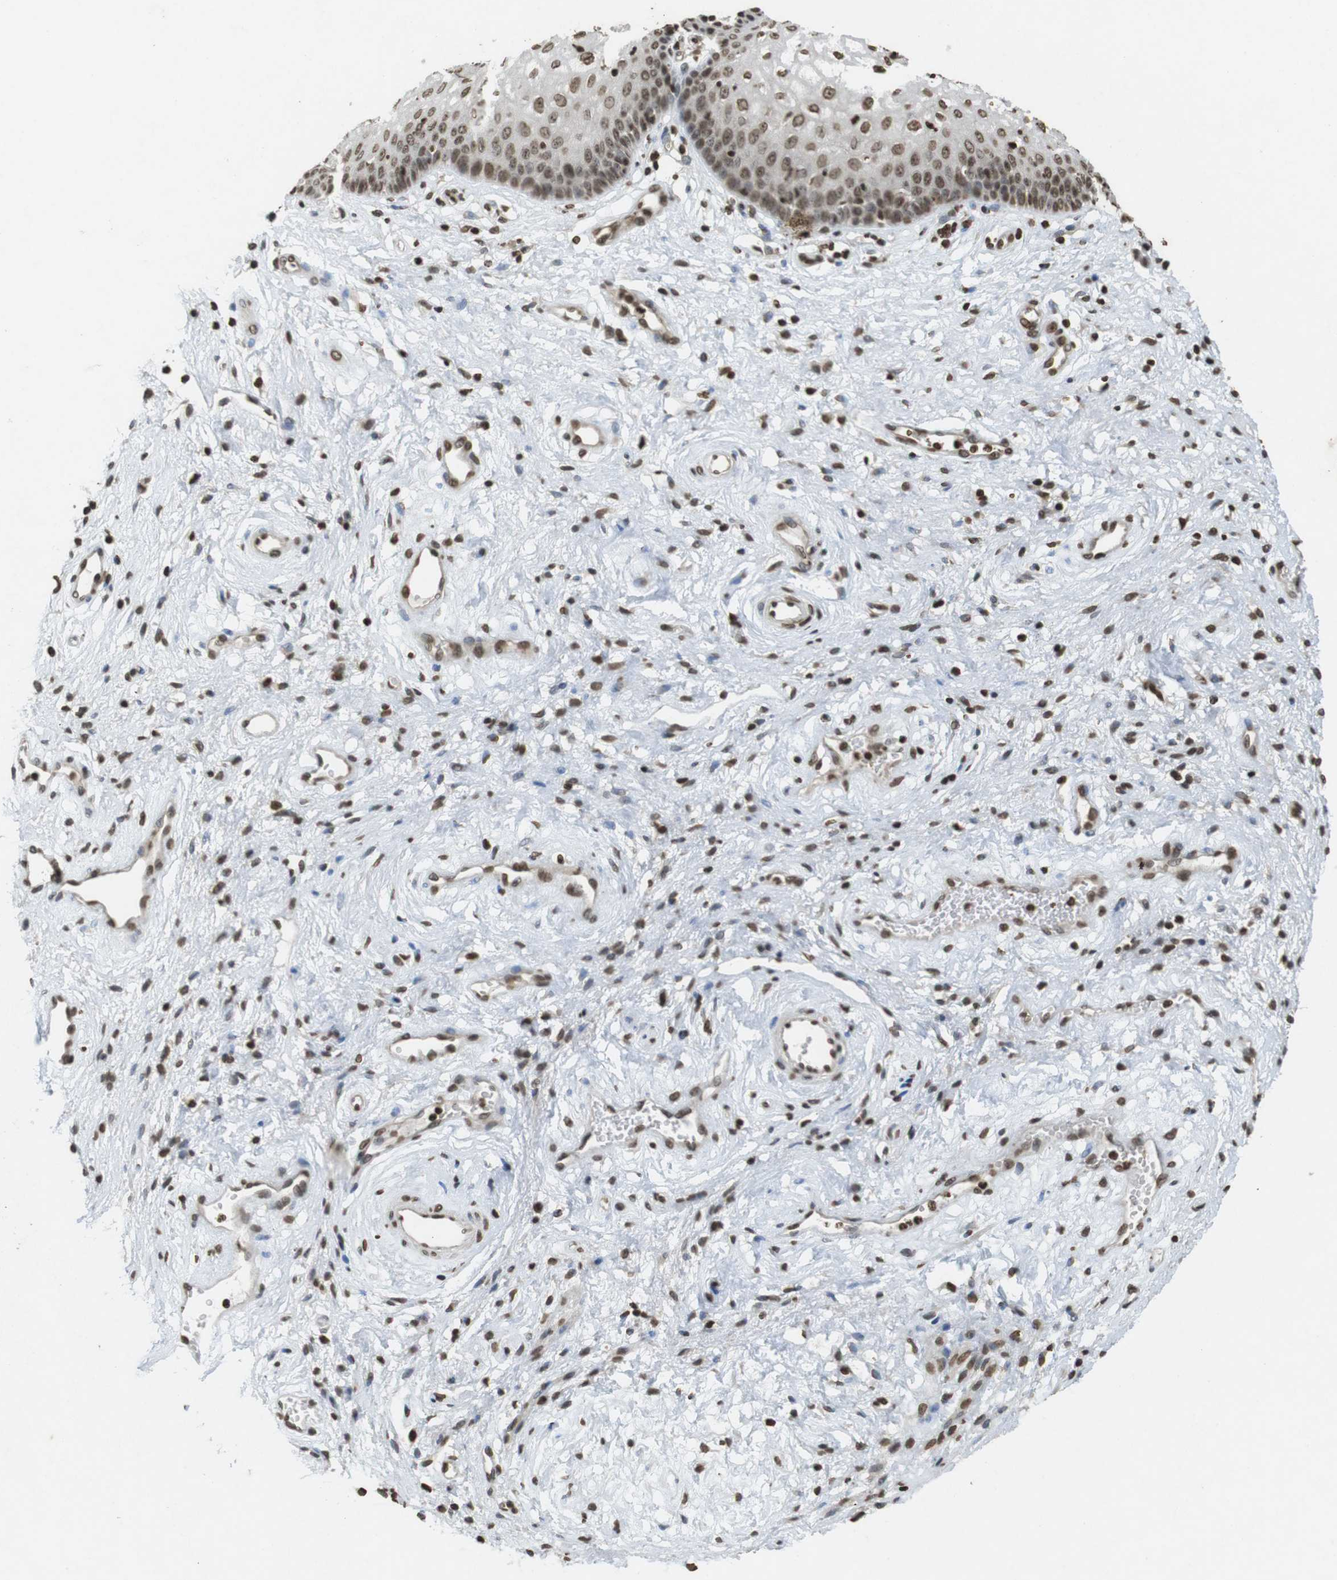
{"staining": {"intensity": "moderate", "quantity": ">75%", "location": "nuclear"}, "tissue": "vagina", "cell_type": "Squamous epithelial cells", "image_type": "normal", "snomed": [{"axis": "morphology", "description": "Normal tissue, NOS"}, {"axis": "topography", "description": "Vagina"}], "caption": "Protein positivity by immunohistochemistry (IHC) shows moderate nuclear expression in about >75% of squamous epithelial cells in normal vagina.", "gene": "FOXA3", "patient": {"sex": "female", "age": 34}}